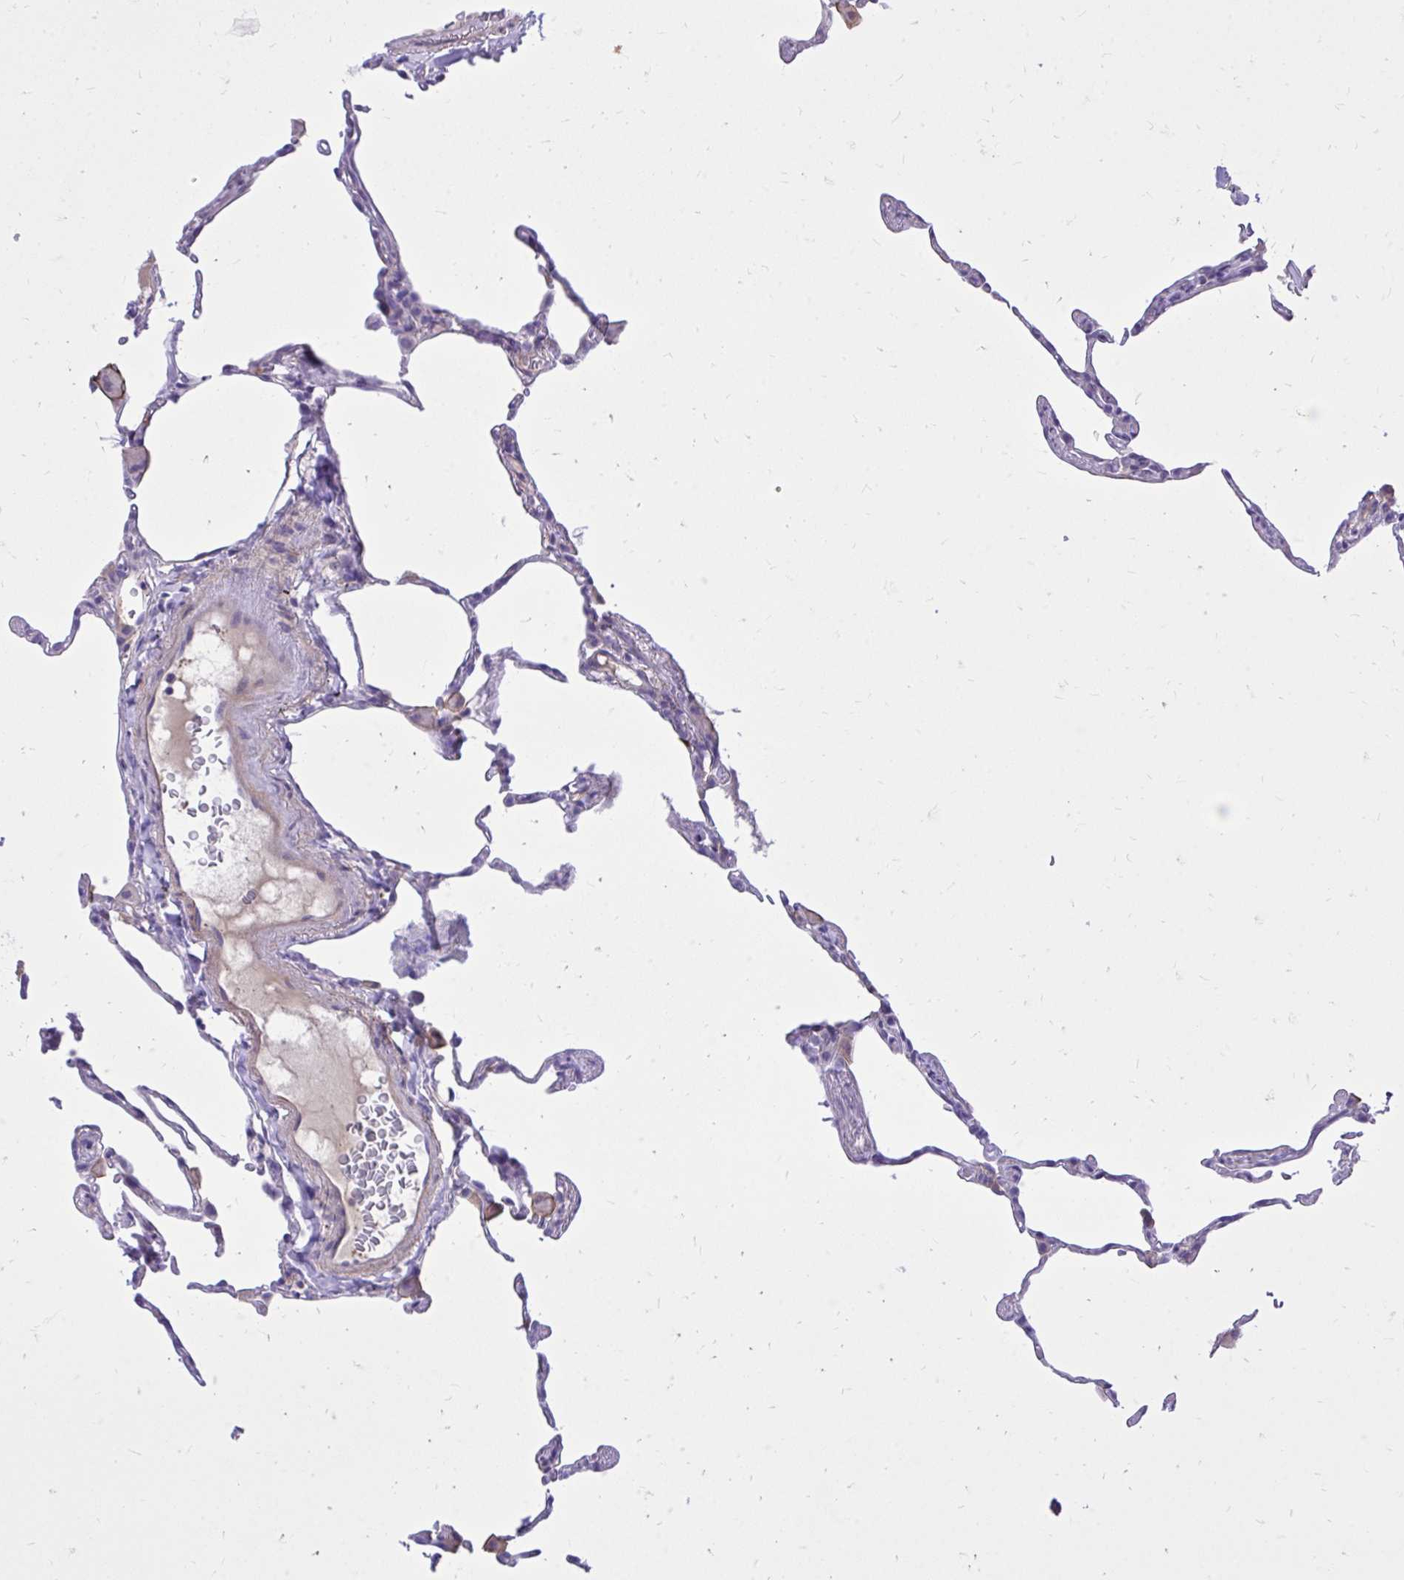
{"staining": {"intensity": "negative", "quantity": "none", "location": "none"}, "tissue": "lung", "cell_type": "Alveolar cells", "image_type": "normal", "snomed": [{"axis": "morphology", "description": "Normal tissue, NOS"}, {"axis": "topography", "description": "Lung"}], "caption": "Photomicrograph shows no protein expression in alveolar cells of normal lung. Nuclei are stained in blue.", "gene": "TLR7", "patient": {"sex": "female", "age": 57}}